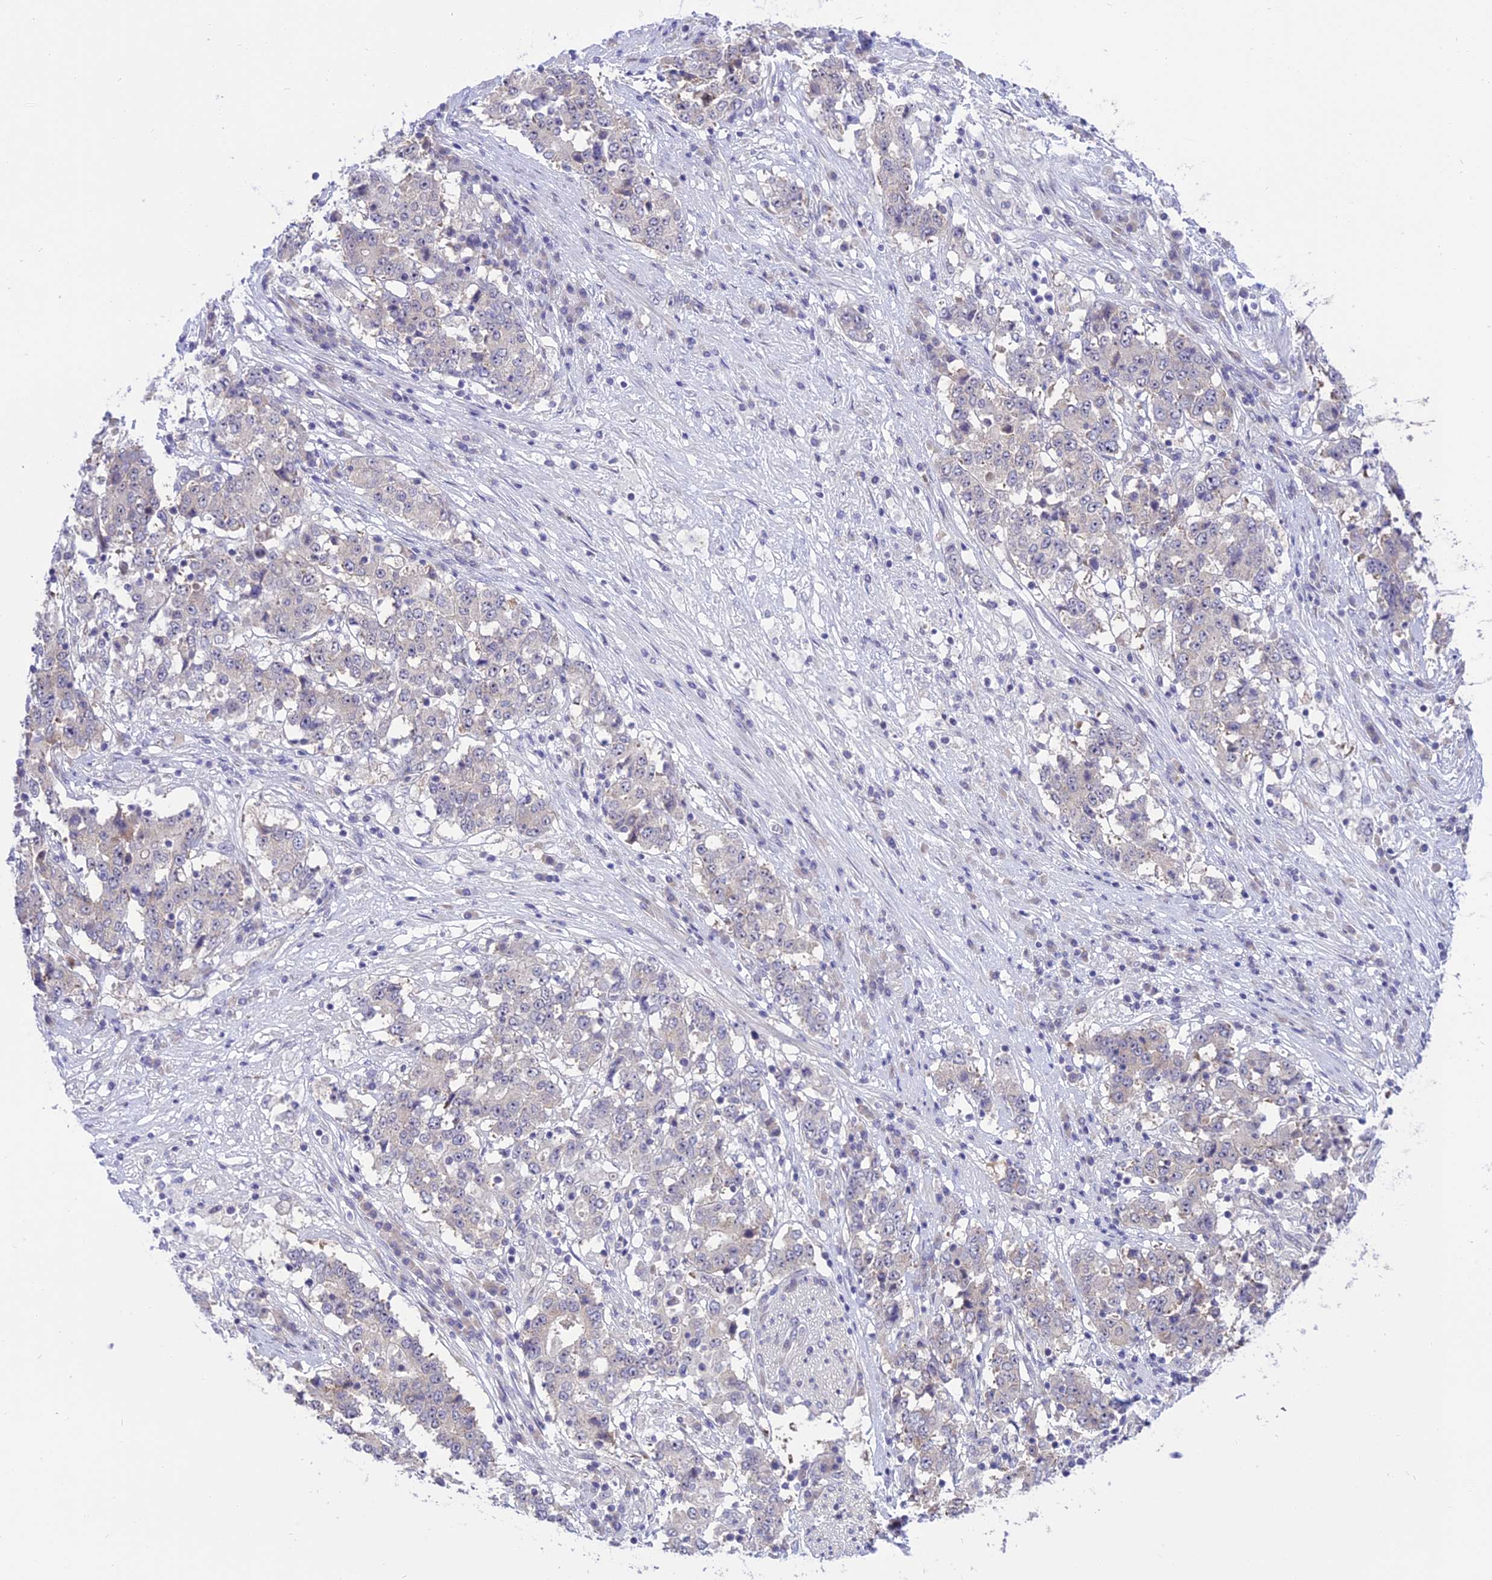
{"staining": {"intensity": "negative", "quantity": "none", "location": "none"}, "tissue": "stomach cancer", "cell_type": "Tumor cells", "image_type": "cancer", "snomed": [{"axis": "morphology", "description": "Adenocarcinoma, NOS"}, {"axis": "topography", "description": "Stomach"}], "caption": "DAB immunohistochemical staining of stomach cancer (adenocarcinoma) exhibits no significant positivity in tumor cells.", "gene": "ZNF837", "patient": {"sex": "male", "age": 59}}